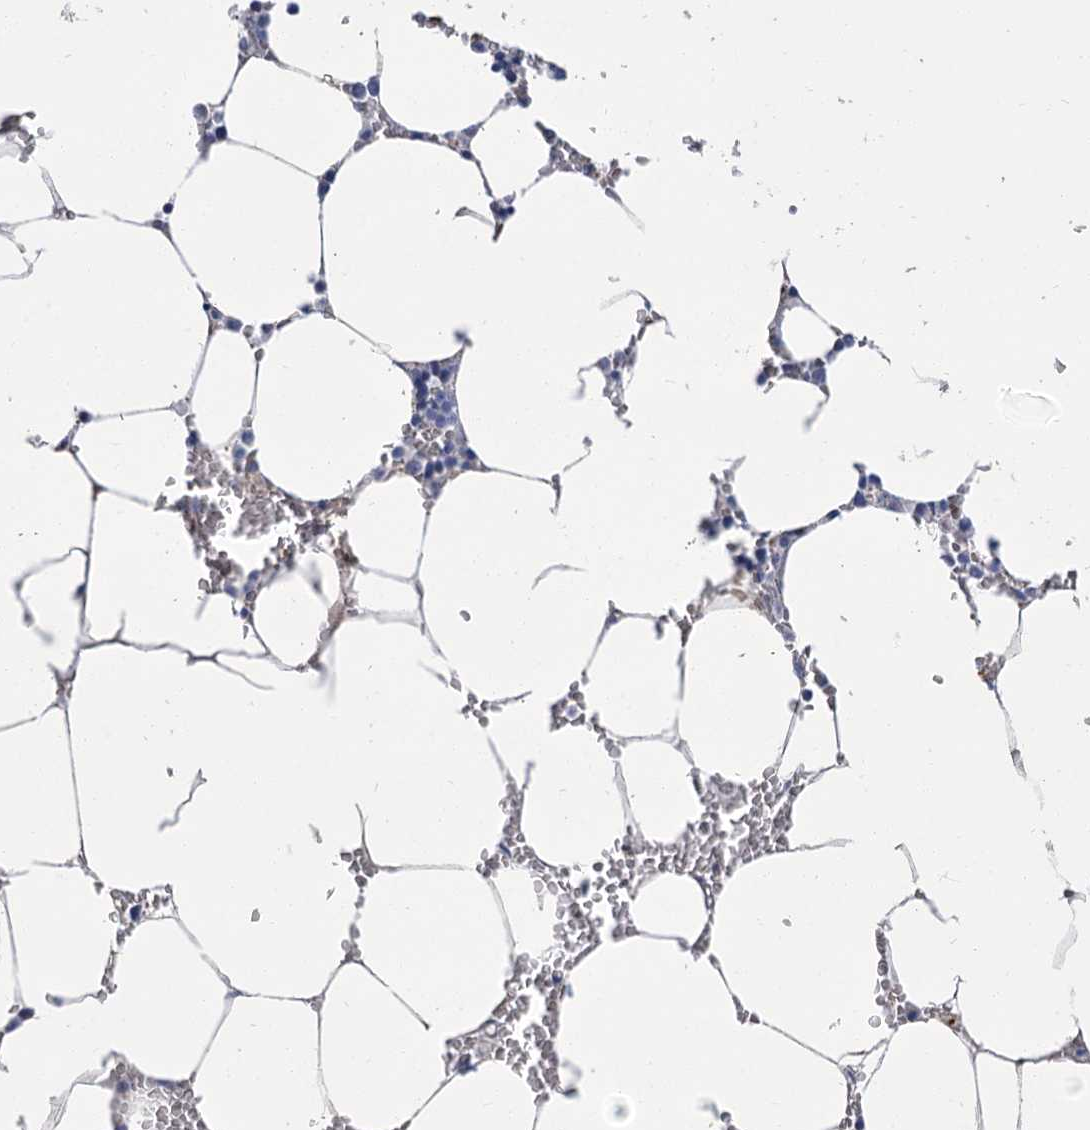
{"staining": {"intensity": "negative", "quantity": "none", "location": "none"}, "tissue": "bone marrow", "cell_type": "Hematopoietic cells", "image_type": "normal", "snomed": [{"axis": "morphology", "description": "Normal tissue, NOS"}, {"axis": "topography", "description": "Bone marrow"}], "caption": "Histopathology image shows no protein staining in hematopoietic cells of normal bone marrow. (DAB IHC with hematoxylin counter stain).", "gene": "SLC9A3", "patient": {"sex": "male", "age": 70}}